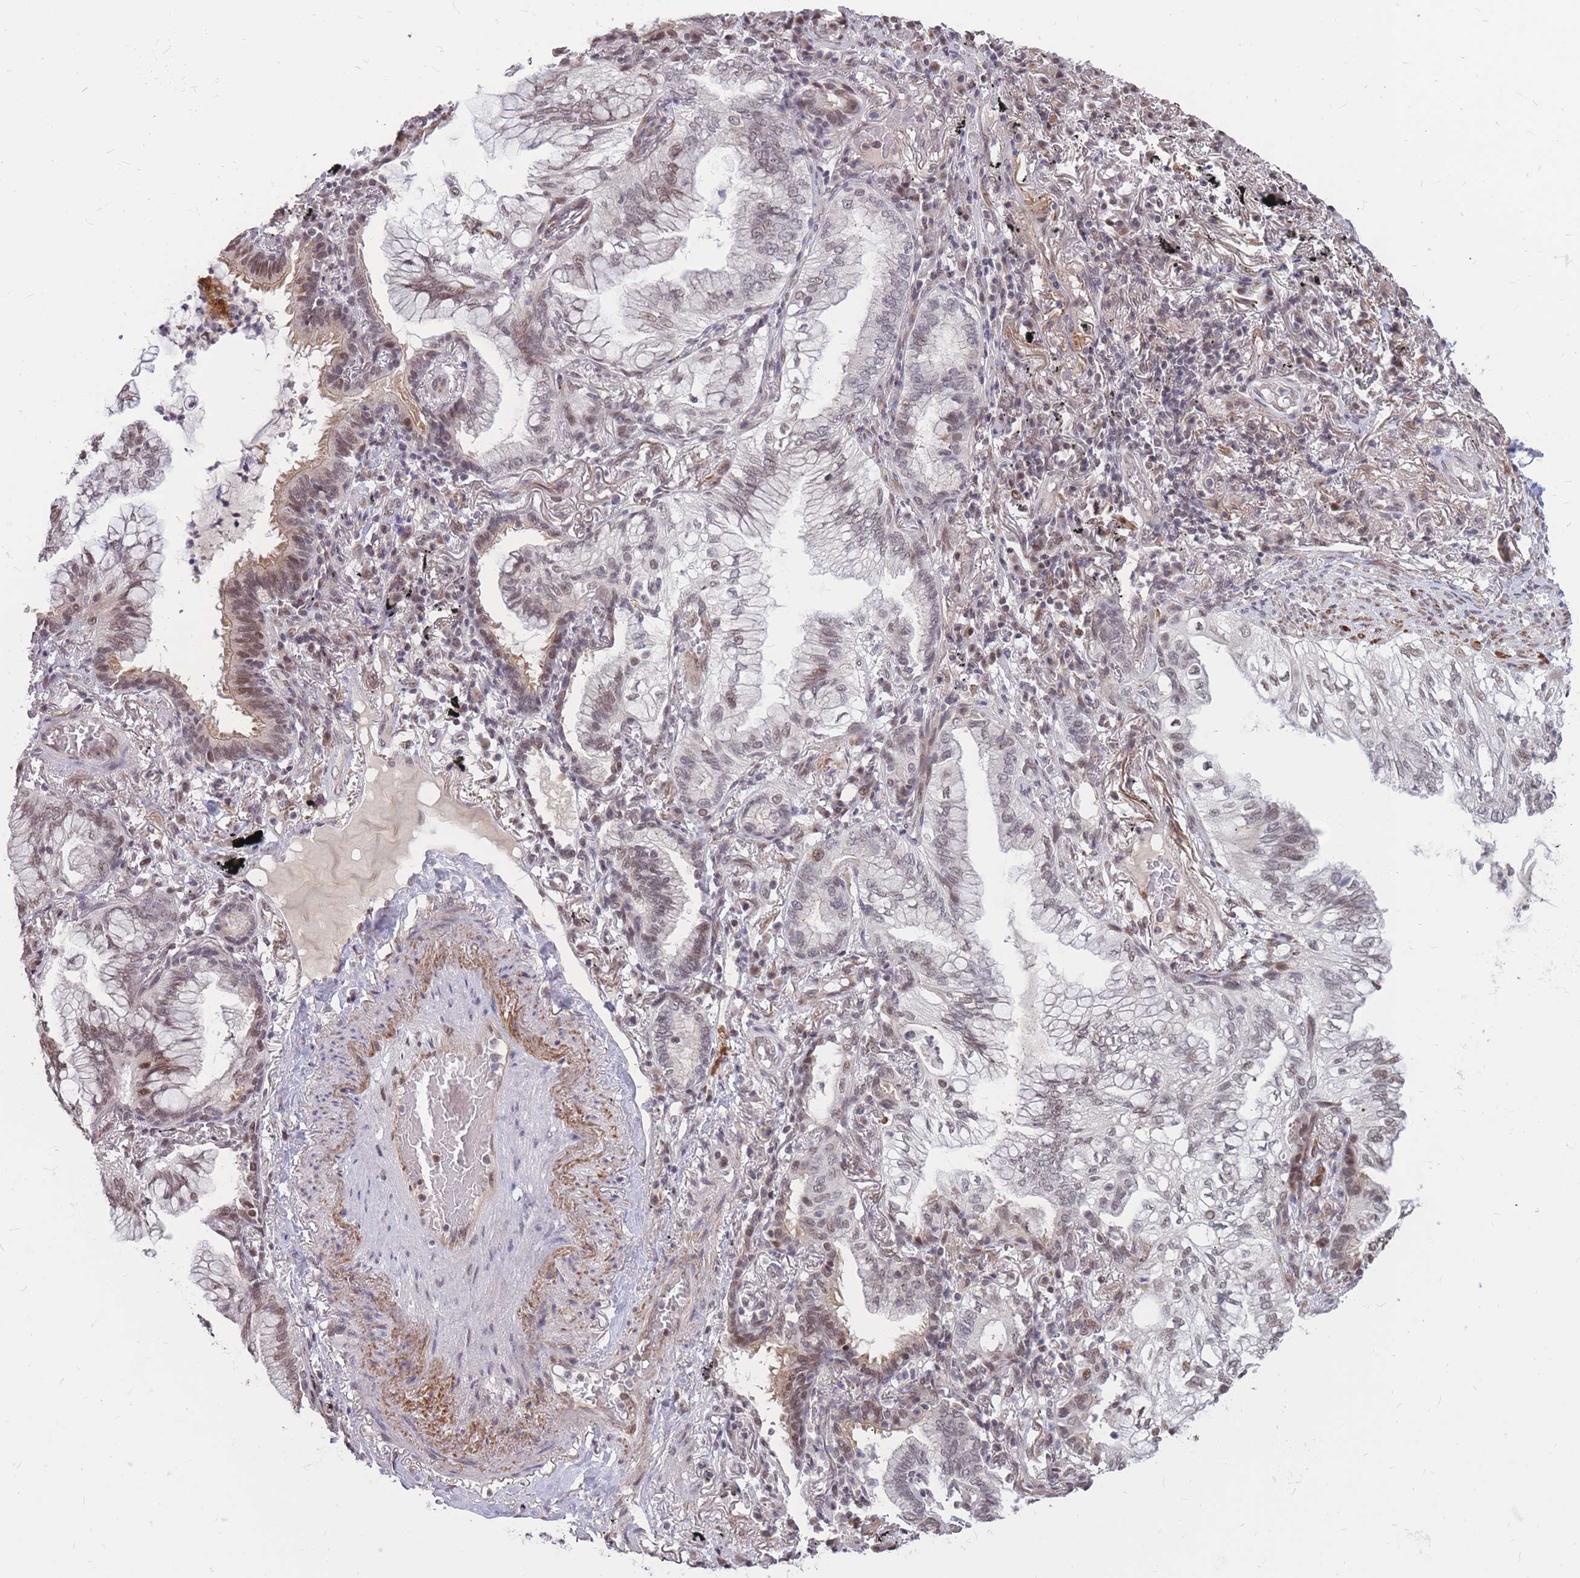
{"staining": {"intensity": "weak", "quantity": "25%-75%", "location": "nuclear"}, "tissue": "lung cancer", "cell_type": "Tumor cells", "image_type": "cancer", "snomed": [{"axis": "morphology", "description": "Adenocarcinoma, NOS"}, {"axis": "topography", "description": "Lung"}], "caption": "Brown immunohistochemical staining in lung adenocarcinoma exhibits weak nuclear expression in approximately 25%-75% of tumor cells. Ihc stains the protein of interest in brown and the nuclei are stained blue.", "gene": "ADD2", "patient": {"sex": "female", "age": 70}}